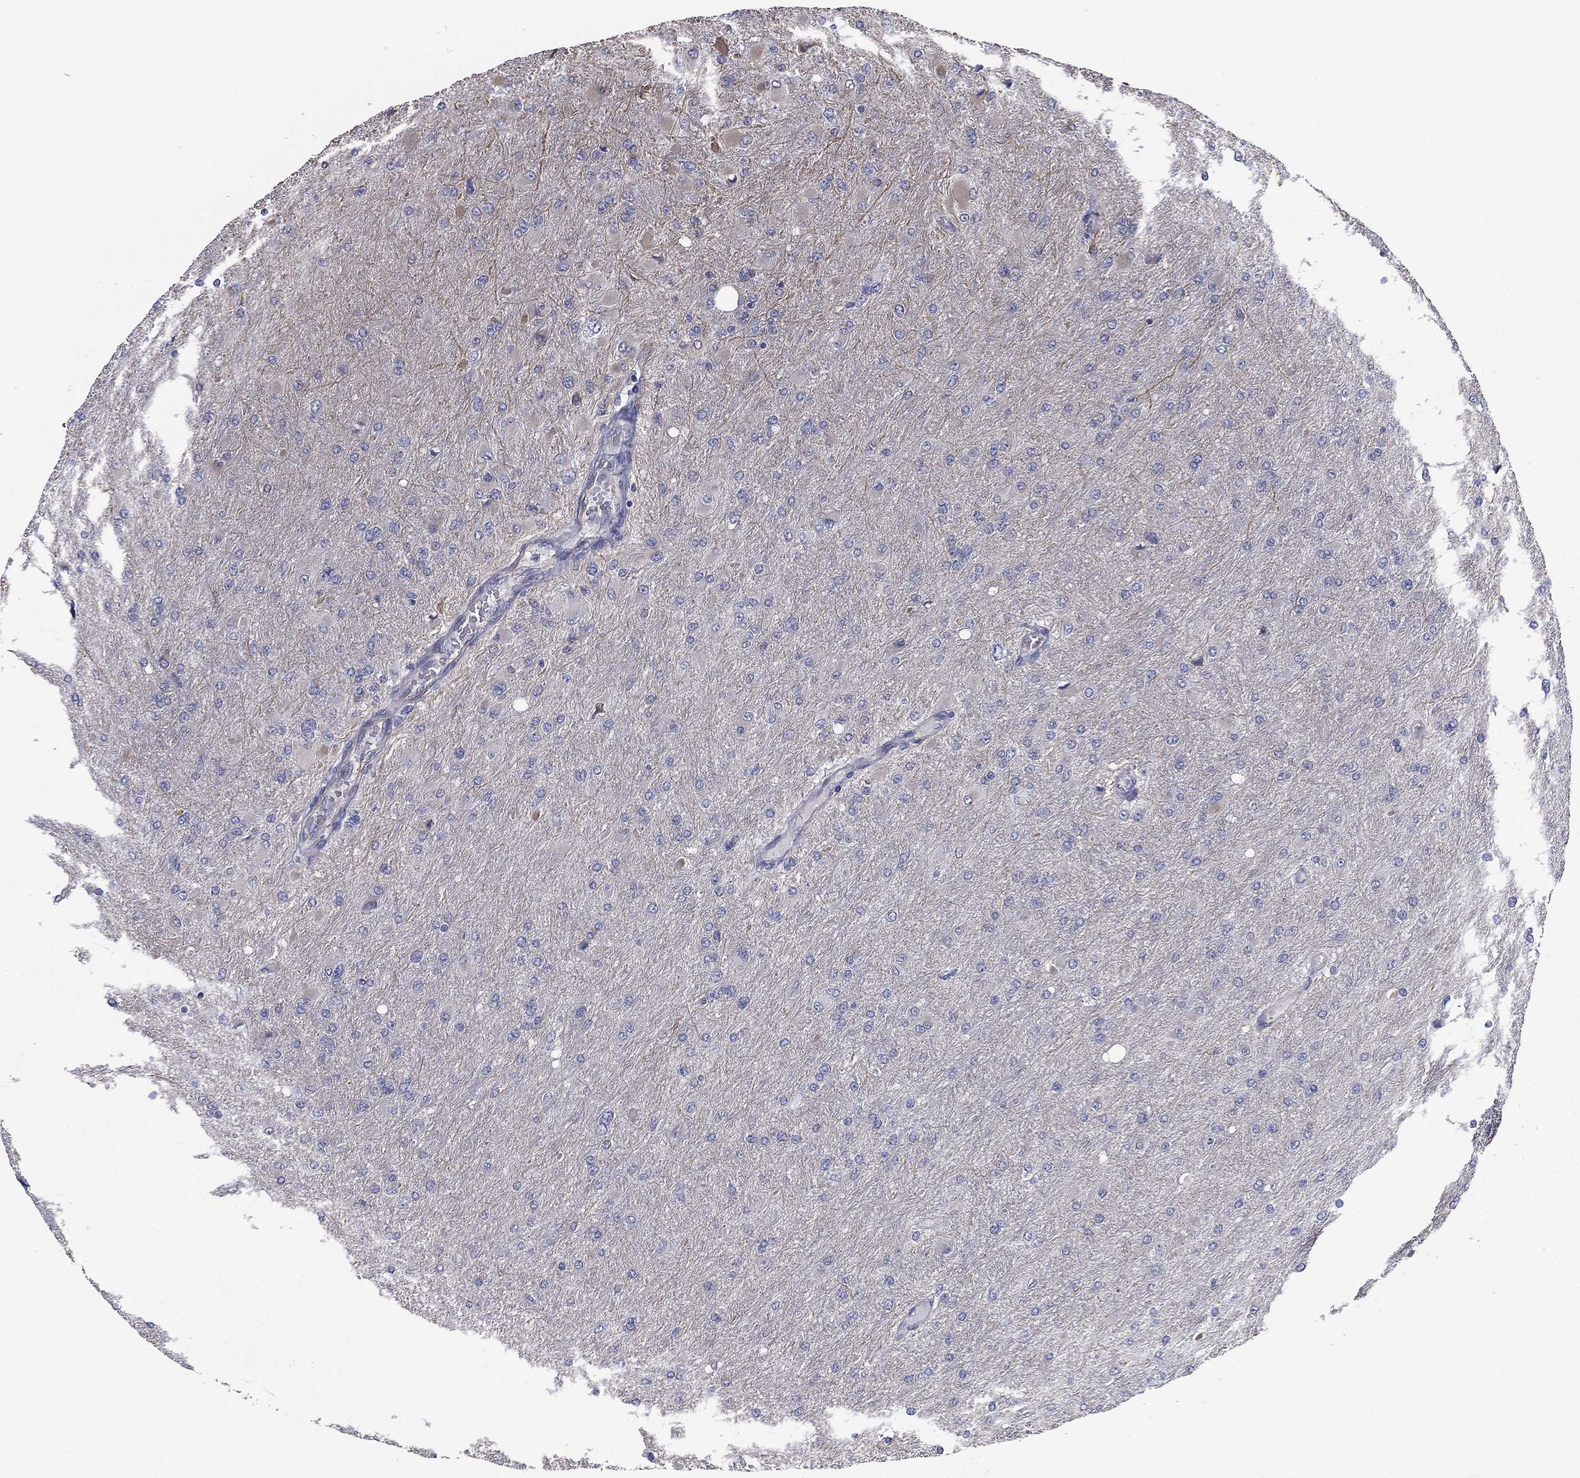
{"staining": {"intensity": "negative", "quantity": "none", "location": "none"}, "tissue": "glioma", "cell_type": "Tumor cells", "image_type": "cancer", "snomed": [{"axis": "morphology", "description": "Glioma, malignant, High grade"}, {"axis": "topography", "description": "Cerebral cortex"}], "caption": "There is no significant expression in tumor cells of malignant high-grade glioma. (DAB immunohistochemistry, high magnification).", "gene": "SCUBE1", "patient": {"sex": "female", "age": 36}}